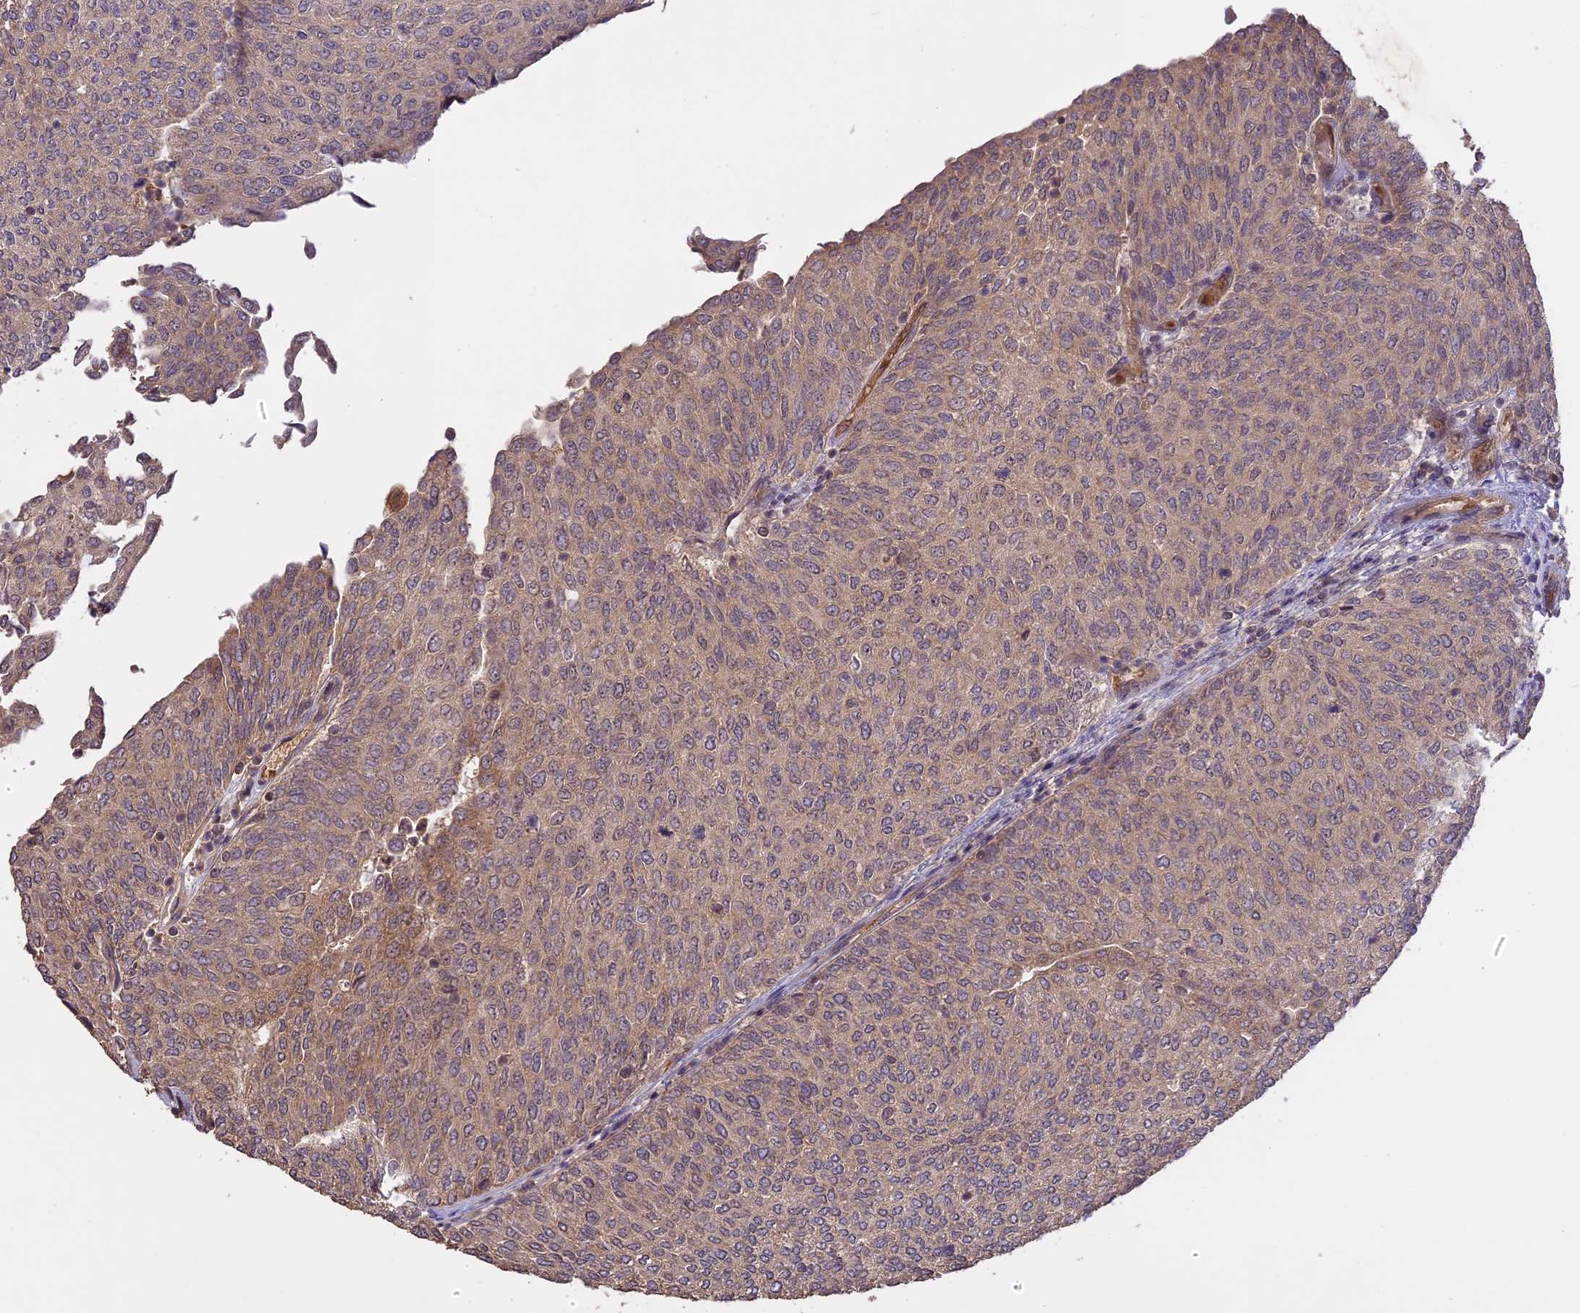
{"staining": {"intensity": "weak", "quantity": "25%-75%", "location": "cytoplasmic/membranous"}, "tissue": "urothelial cancer", "cell_type": "Tumor cells", "image_type": "cancer", "snomed": [{"axis": "morphology", "description": "Urothelial carcinoma, Low grade"}, {"axis": "topography", "description": "Urinary bladder"}], "caption": "The image reveals staining of low-grade urothelial carcinoma, revealing weak cytoplasmic/membranous protein positivity (brown color) within tumor cells.", "gene": "TIGD7", "patient": {"sex": "female", "age": 79}}